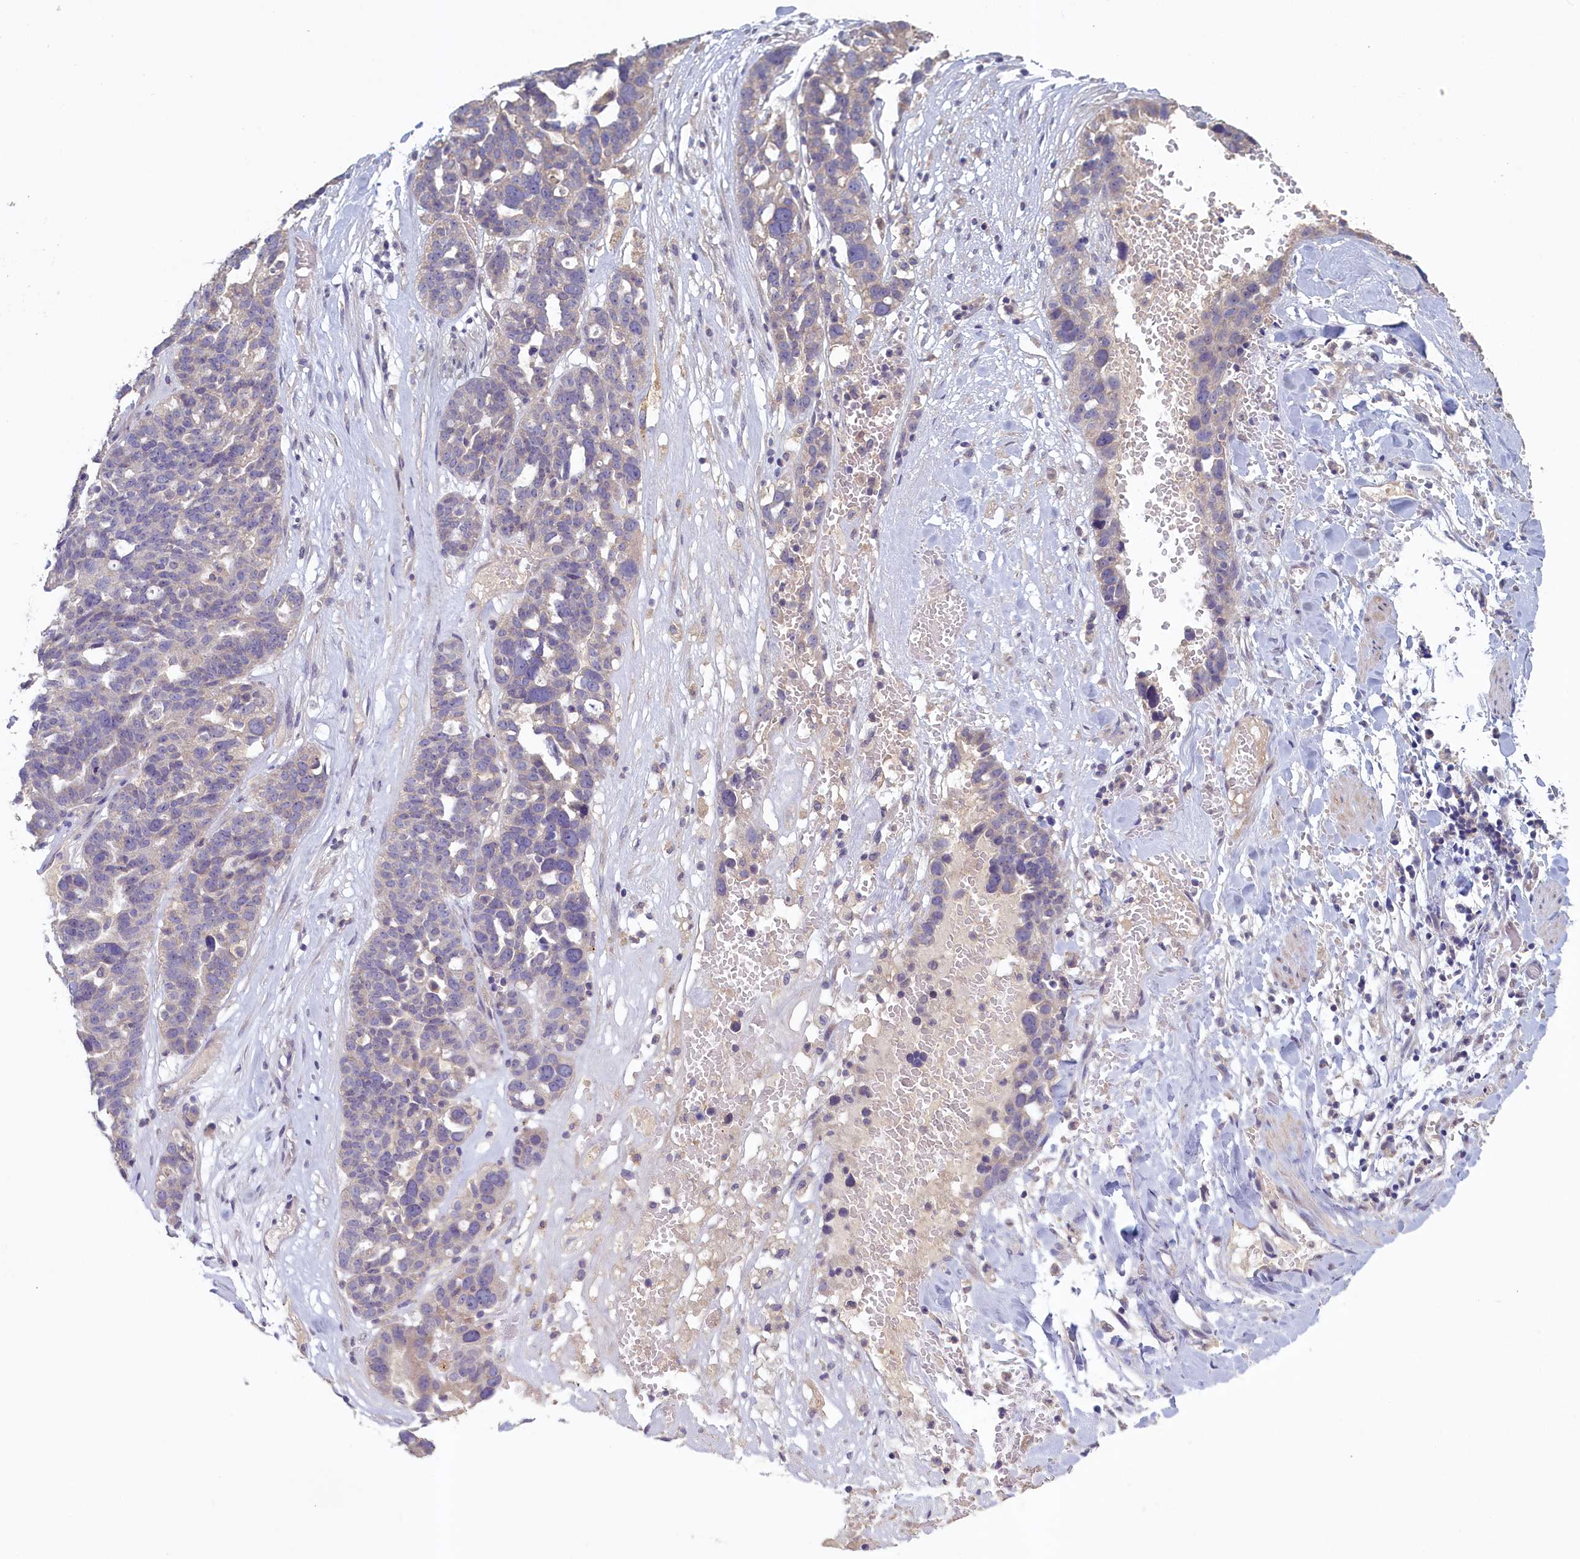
{"staining": {"intensity": "negative", "quantity": "none", "location": "none"}, "tissue": "ovarian cancer", "cell_type": "Tumor cells", "image_type": "cancer", "snomed": [{"axis": "morphology", "description": "Cystadenocarcinoma, serous, NOS"}, {"axis": "topography", "description": "Ovary"}], "caption": "The photomicrograph reveals no significant positivity in tumor cells of ovarian serous cystadenocarcinoma. Nuclei are stained in blue.", "gene": "ATF7IP2", "patient": {"sex": "female", "age": 59}}